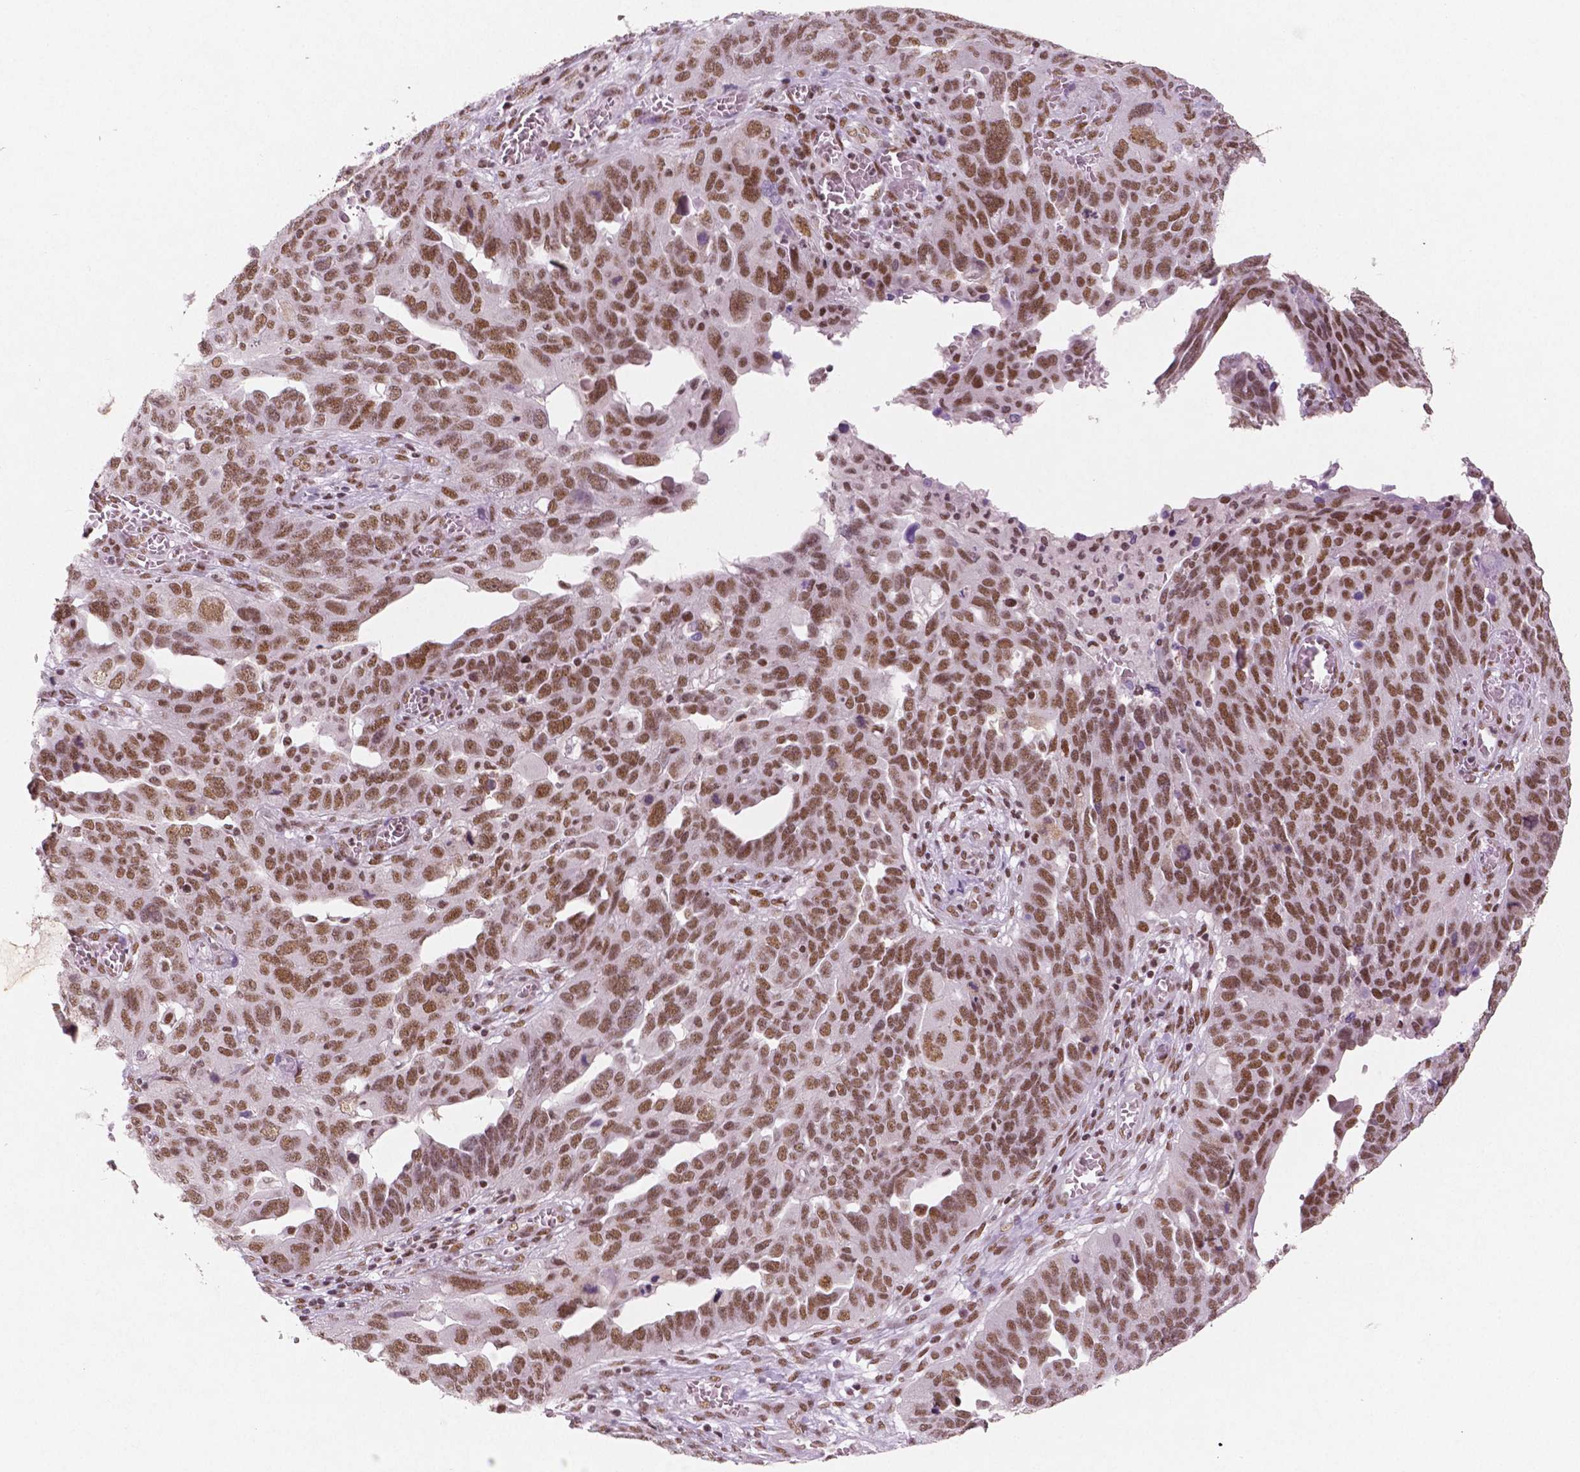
{"staining": {"intensity": "moderate", "quantity": ">75%", "location": "nuclear"}, "tissue": "ovarian cancer", "cell_type": "Tumor cells", "image_type": "cancer", "snomed": [{"axis": "morphology", "description": "Carcinoma, endometroid"}, {"axis": "topography", "description": "Soft tissue"}, {"axis": "topography", "description": "Ovary"}], "caption": "IHC (DAB (3,3'-diaminobenzidine)) staining of endometroid carcinoma (ovarian) demonstrates moderate nuclear protein staining in approximately >75% of tumor cells. The protein of interest is stained brown, and the nuclei are stained in blue (DAB IHC with brightfield microscopy, high magnification).", "gene": "BRD4", "patient": {"sex": "female", "age": 52}}